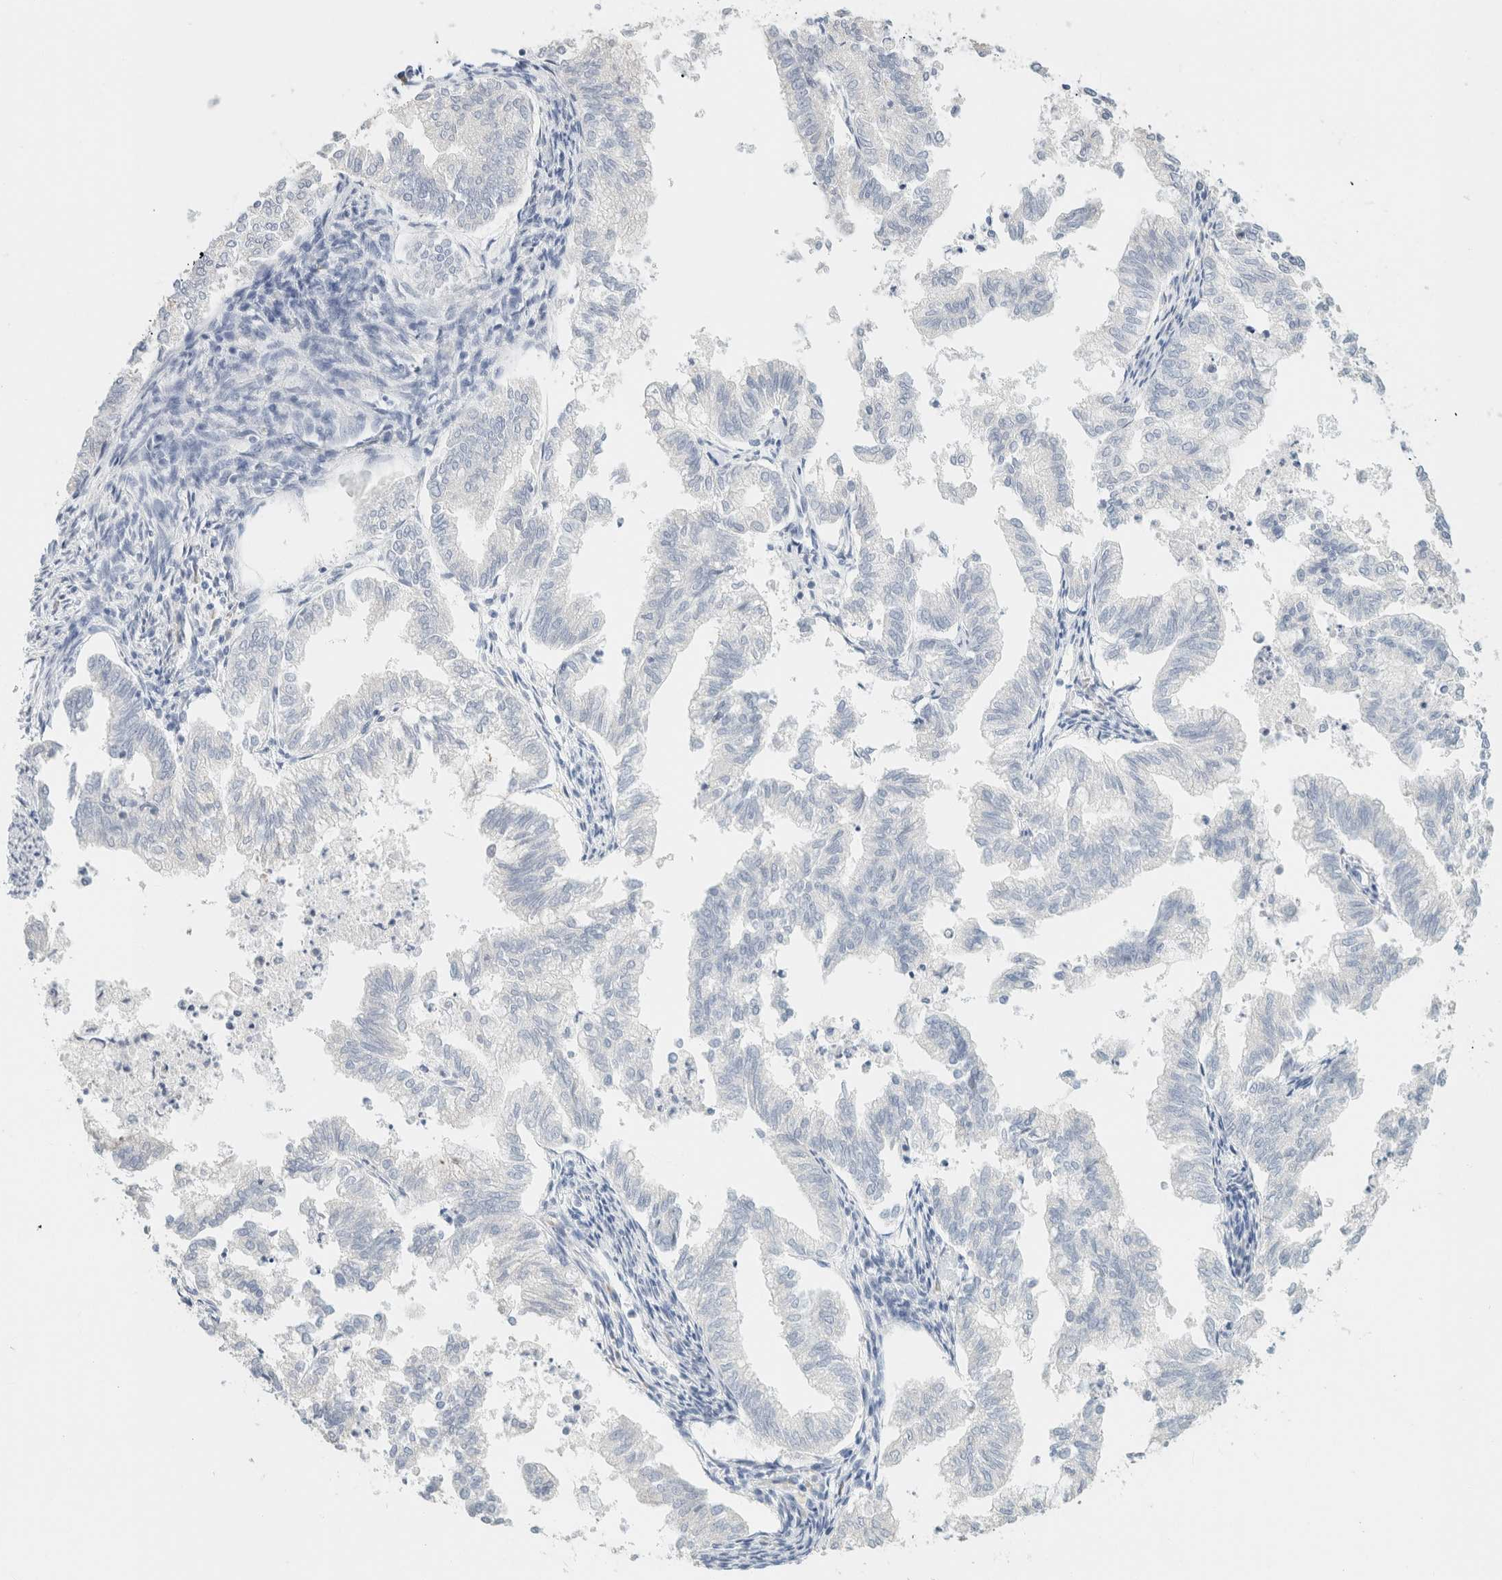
{"staining": {"intensity": "negative", "quantity": "none", "location": "none"}, "tissue": "endometrial cancer", "cell_type": "Tumor cells", "image_type": "cancer", "snomed": [{"axis": "morphology", "description": "Necrosis, NOS"}, {"axis": "morphology", "description": "Adenocarcinoma, NOS"}, {"axis": "topography", "description": "Endometrium"}], "caption": "This is an immunohistochemistry (IHC) histopathology image of endometrial adenocarcinoma. There is no positivity in tumor cells.", "gene": "NEFM", "patient": {"sex": "female", "age": 79}}